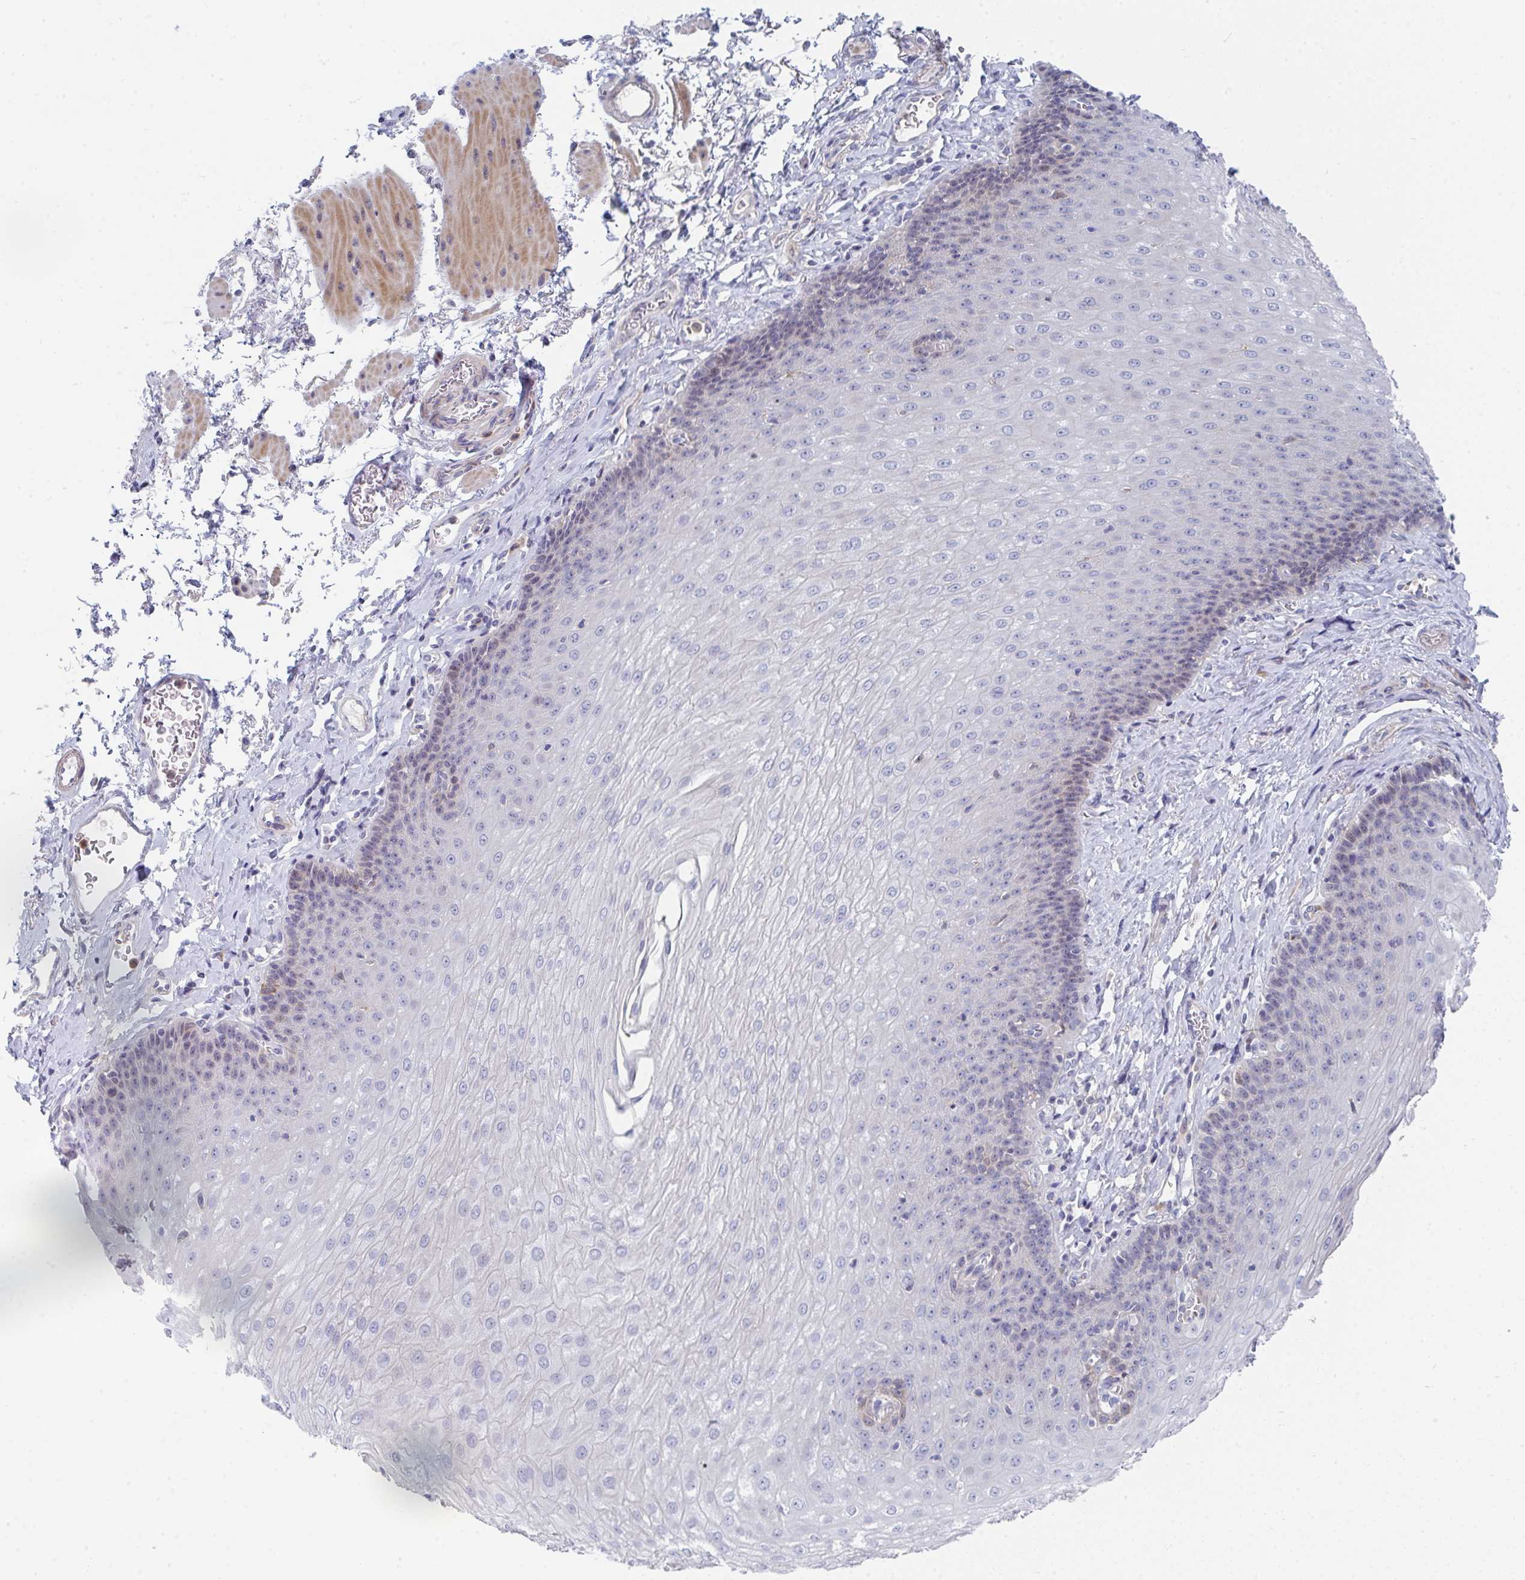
{"staining": {"intensity": "moderate", "quantity": "<25%", "location": "cytoplasmic/membranous"}, "tissue": "esophagus", "cell_type": "Squamous epithelial cells", "image_type": "normal", "snomed": [{"axis": "morphology", "description": "Normal tissue, NOS"}, {"axis": "topography", "description": "Esophagus"}], "caption": "Brown immunohistochemical staining in normal esophagus reveals moderate cytoplasmic/membranous staining in approximately <25% of squamous epithelial cells.", "gene": "KLHL33", "patient": {"sex": "female", "age": 81}}